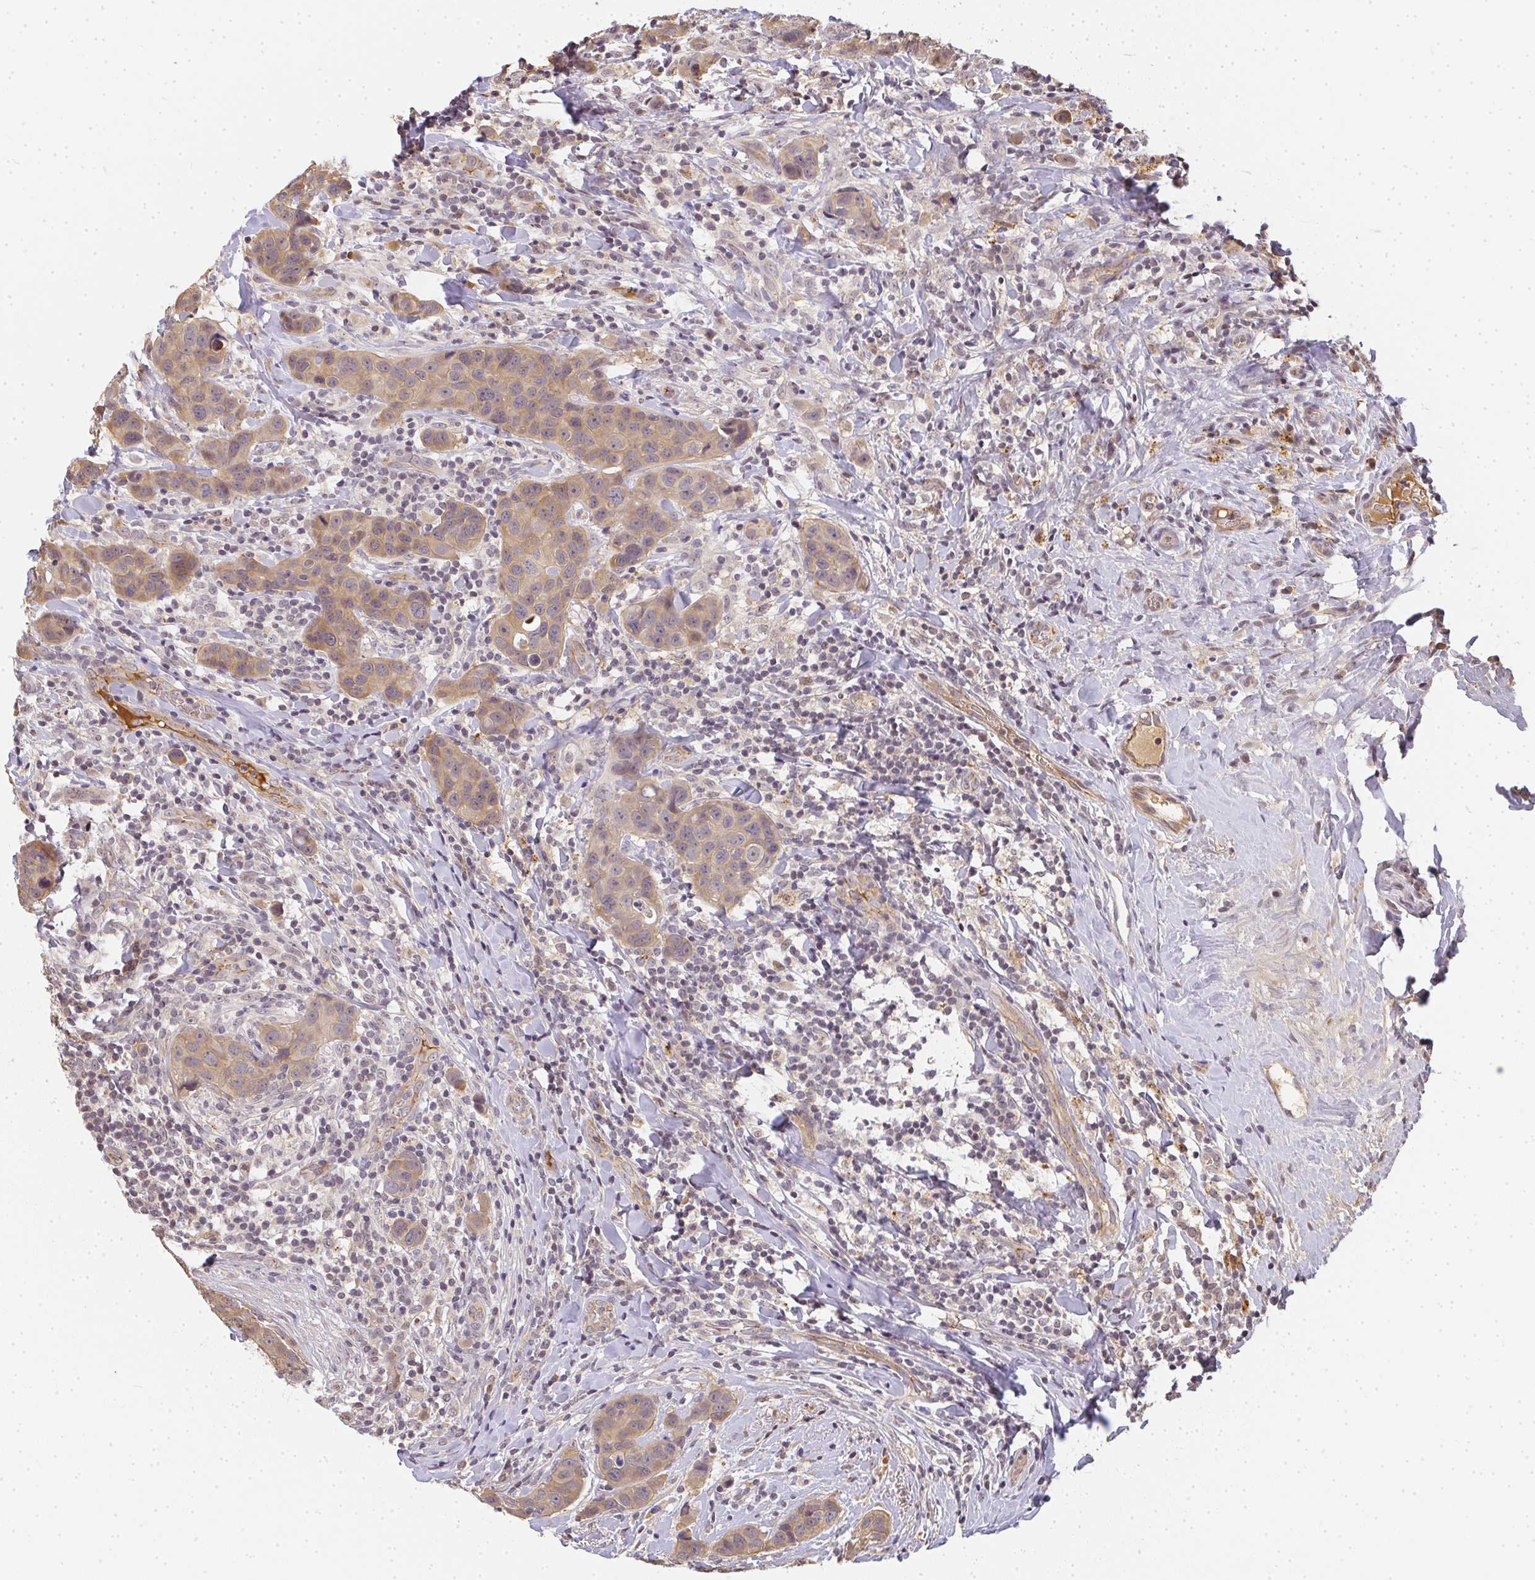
{"staining": {"intensity": "weak", "quantity": ">75%", "location": "cytoplasmic/membranous"}, "tissue": "breast cancer", "cell_type": "Tumor cells", "image_type": "cancer", "snomed": [{"axis": "morphology", "description": "Duct carcinoma"}, {"axis": "topography", "description": "Breast"}], "caption": "Intraductal carcinoma (breast) stained for a protein displays weak cytoplasmic/membranous positivity in tumor cells.", "gene": "SLC35B3", "patient": {"sex": "female", "age": 24}}